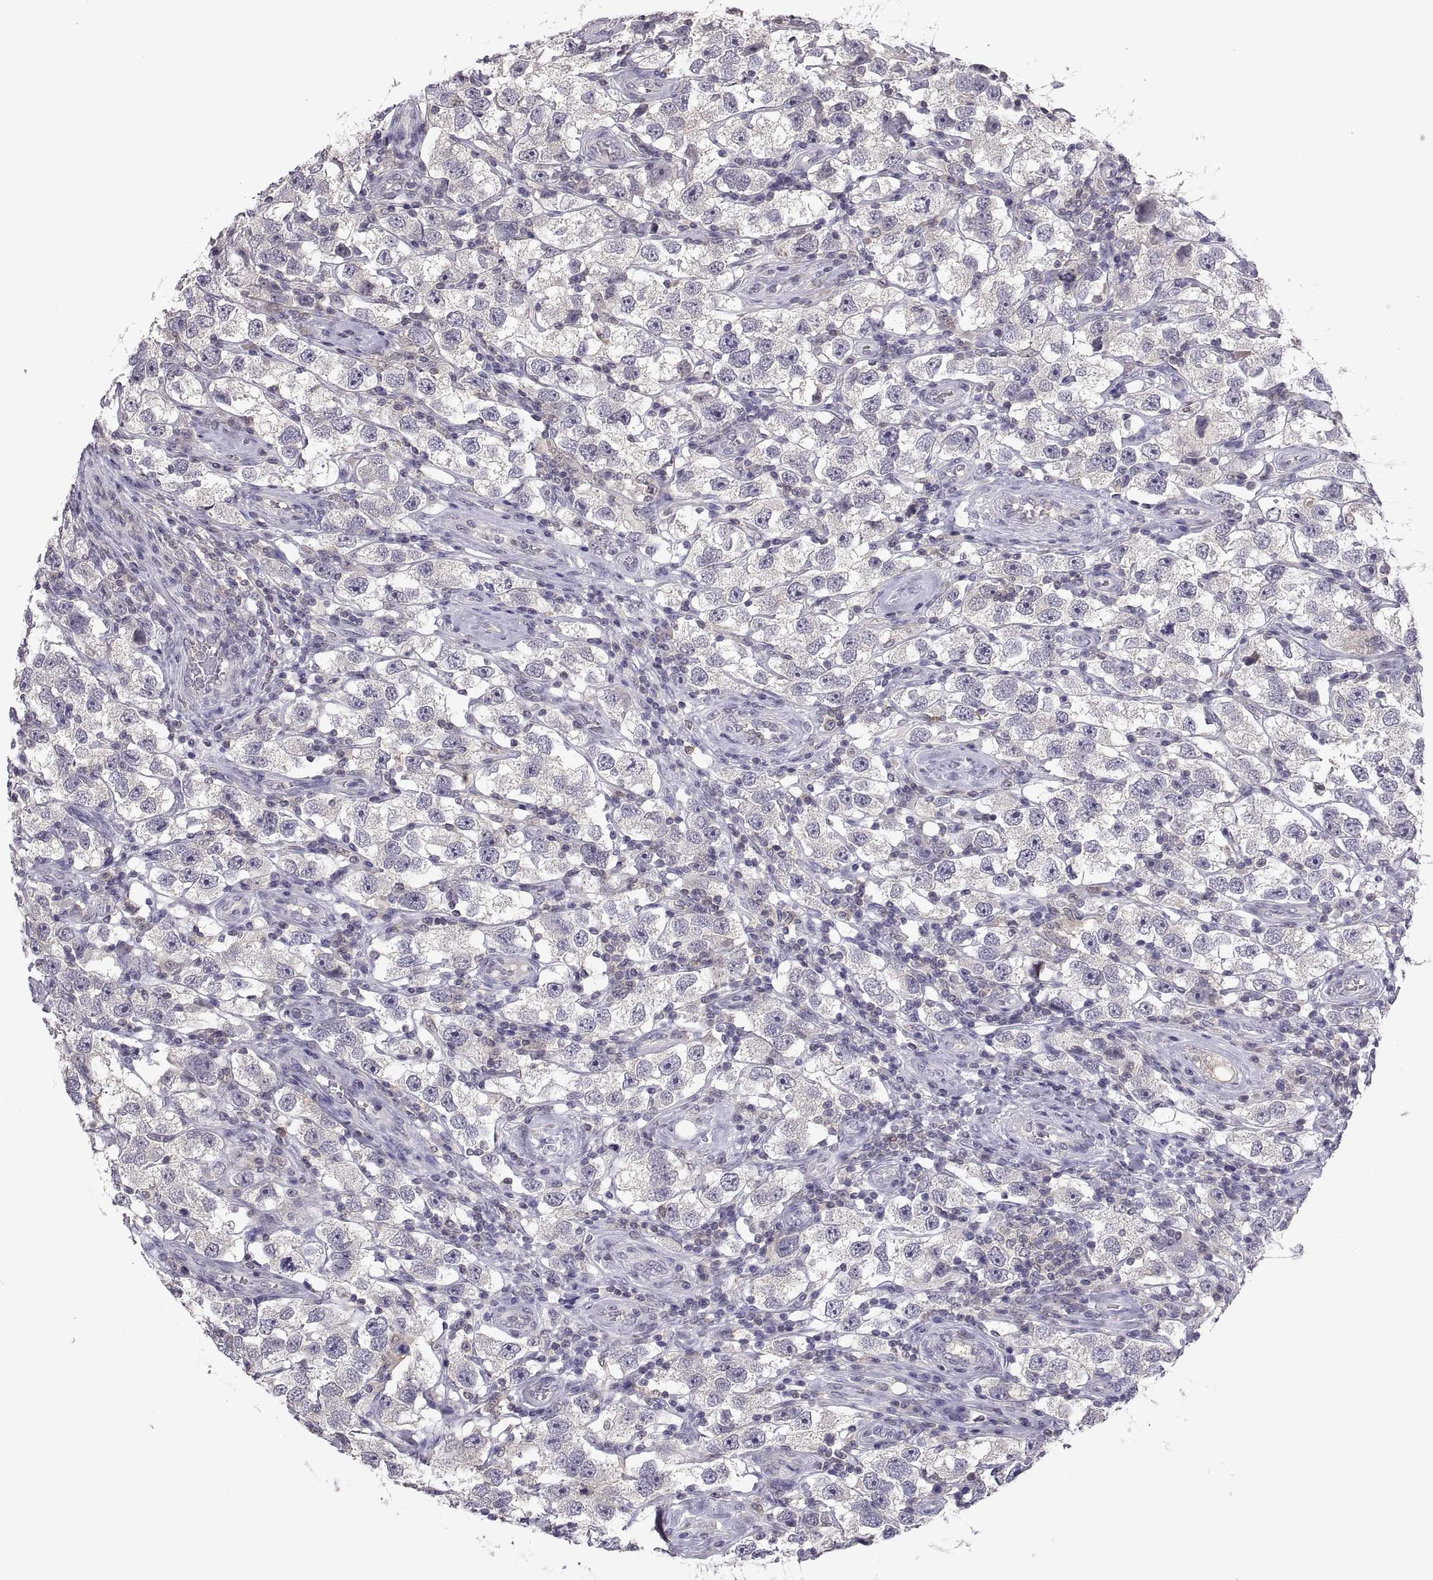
{"staining": {"intensity": "negative", "quantity": "none", "location": "none"}, "tissue": "testis cancer", "cell_type": "Tumor cells", "image_type": "cancer", "snomed": [{"axis": "morphology", "description": "Seminoma, NOS"}, {"axis": "topography", "description": "Testis"}], "caption": "There is no significant staining in tumor cells of seminoma (testis).", "gene": "FGF9", "patient": {"sex": "male", "age": 26}}